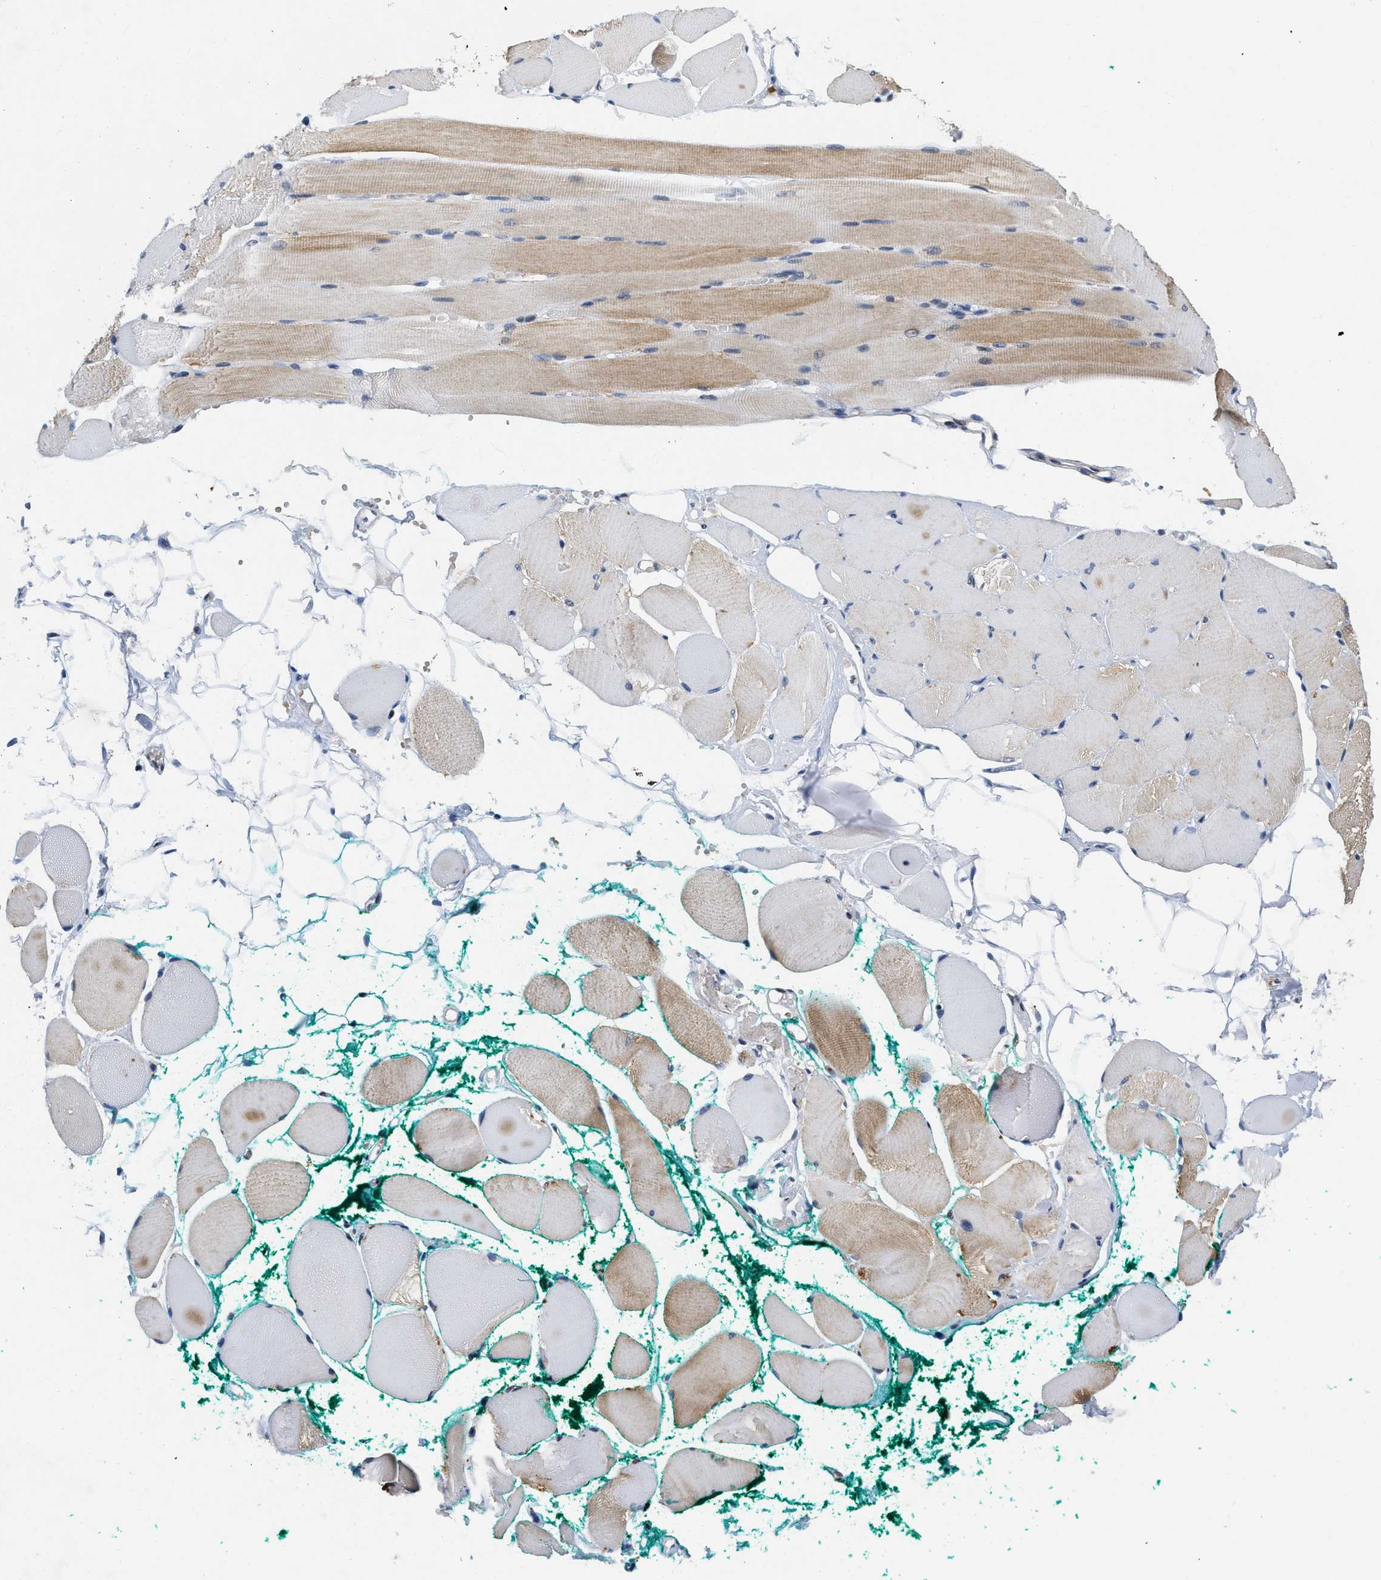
{"staining": {"intensity": "moderate", "quantity": "25%-75%", "location": "cytoplasmic/membranous"}, "tissue": "skeletal muscle", "cell_type": "Myocytes", "image_type": "normal", "snomed": [{"axis": "morphology", "description": "Normal tissue, NOS"}, {"axis": "topography", "description": "Skeletal muscle"}, {"axis": "topography", "description": "Peripheral nerve tissue"}], "caption": "This is an image of immunohistochemistry staining of benign skeletal muscle, which shows moderate expression in the cytoplasmic/membranous of myocytes.", "gene": "VIP", "patient": {"sex": "female", "age": 84}}